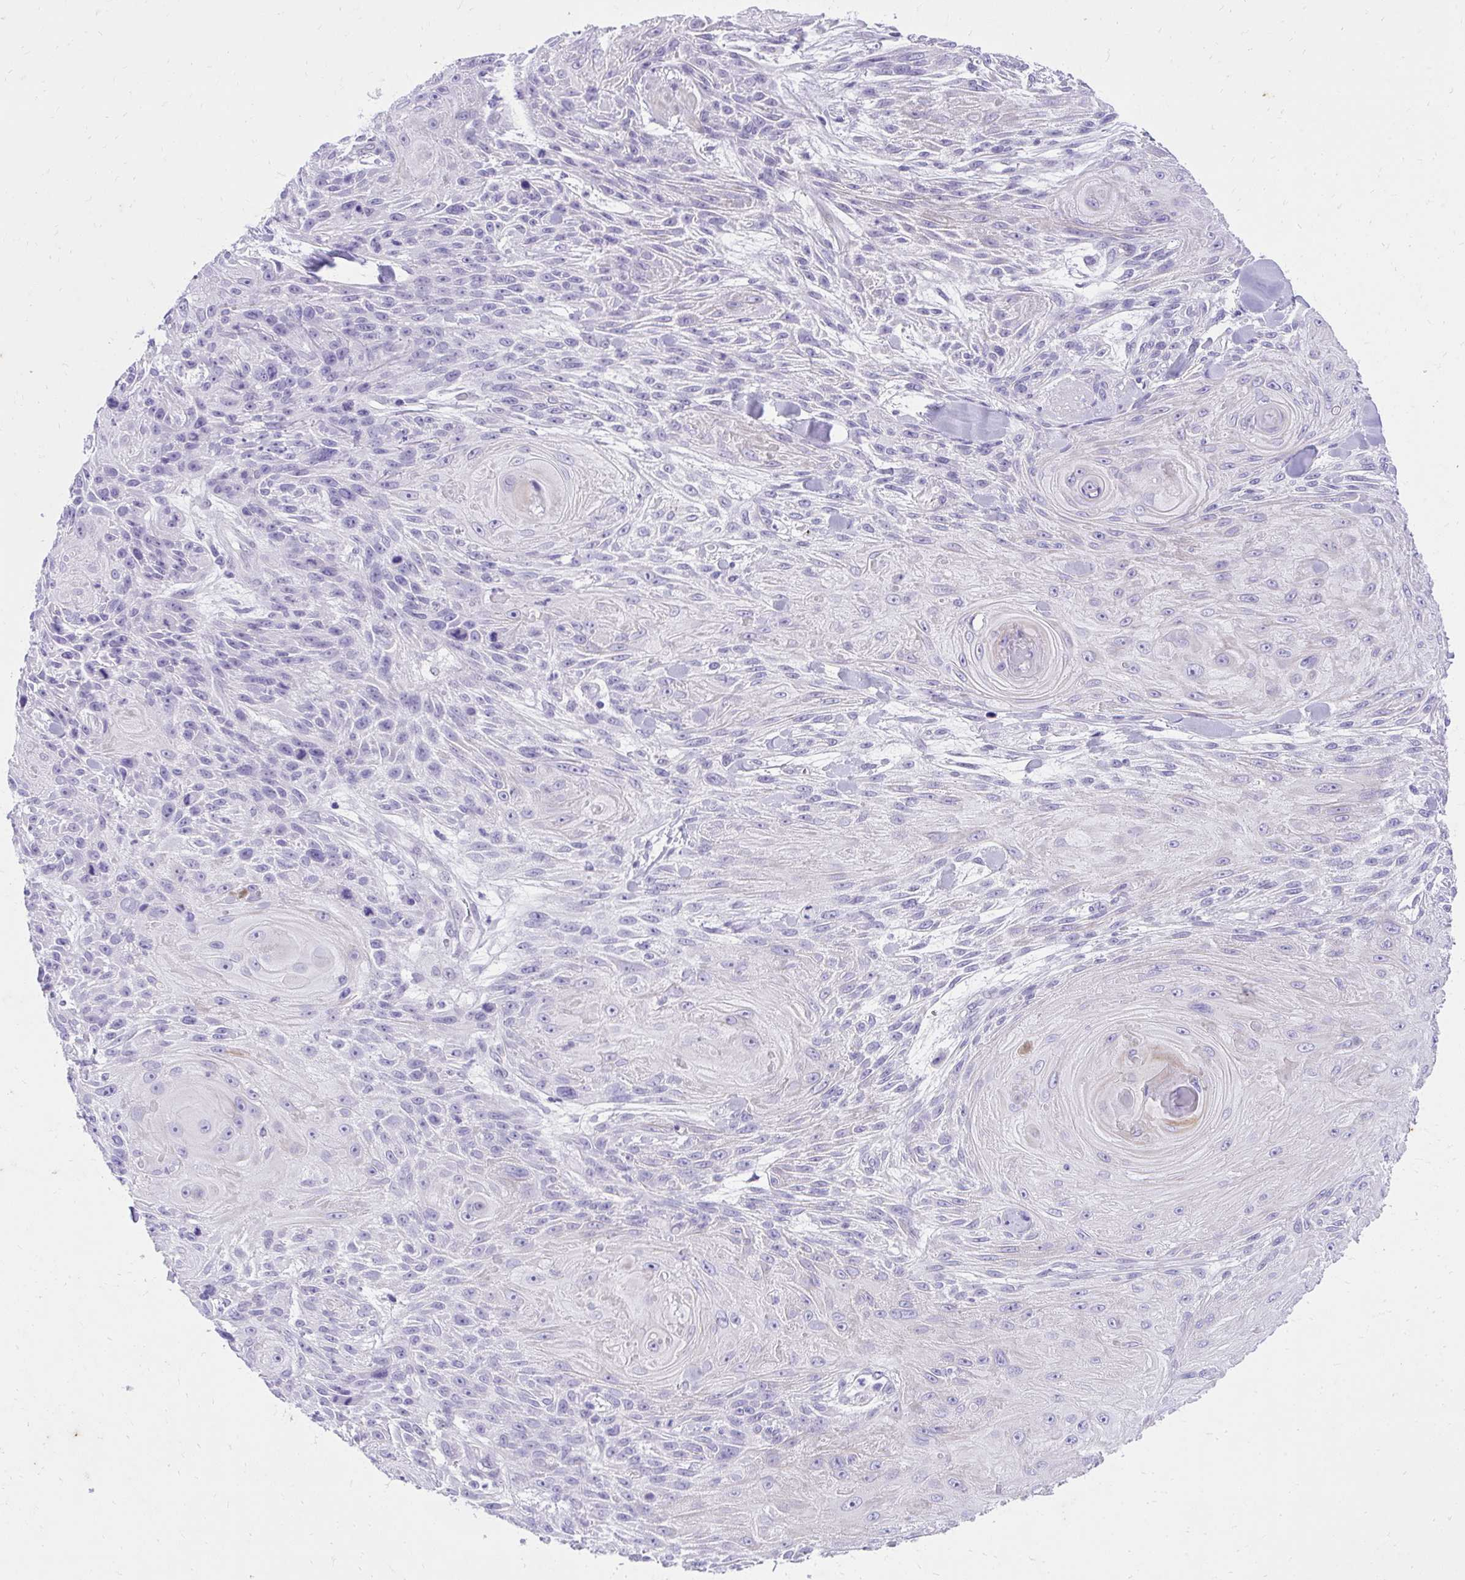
{"staining": {"intensity": "negative", "quantity": "none", "location": "none"}, "tissue": "skin cancer", "cell_type": "Tumor cells", "image_type": "cancer", "snomed": [{"axis": "morphology", "description": "Squamous cell carcinoma, NOS"}, {"axis": "topography", "description": "Skin"}], "caption": "A high-resolution histopathology image shows immunohistochemistry (IHC) staining of skin squamous cell carcinoma, which shows no significant positivity in tumor cells.", "gene": "KLK1", "patient": {"sex": "male", "age": 88}}